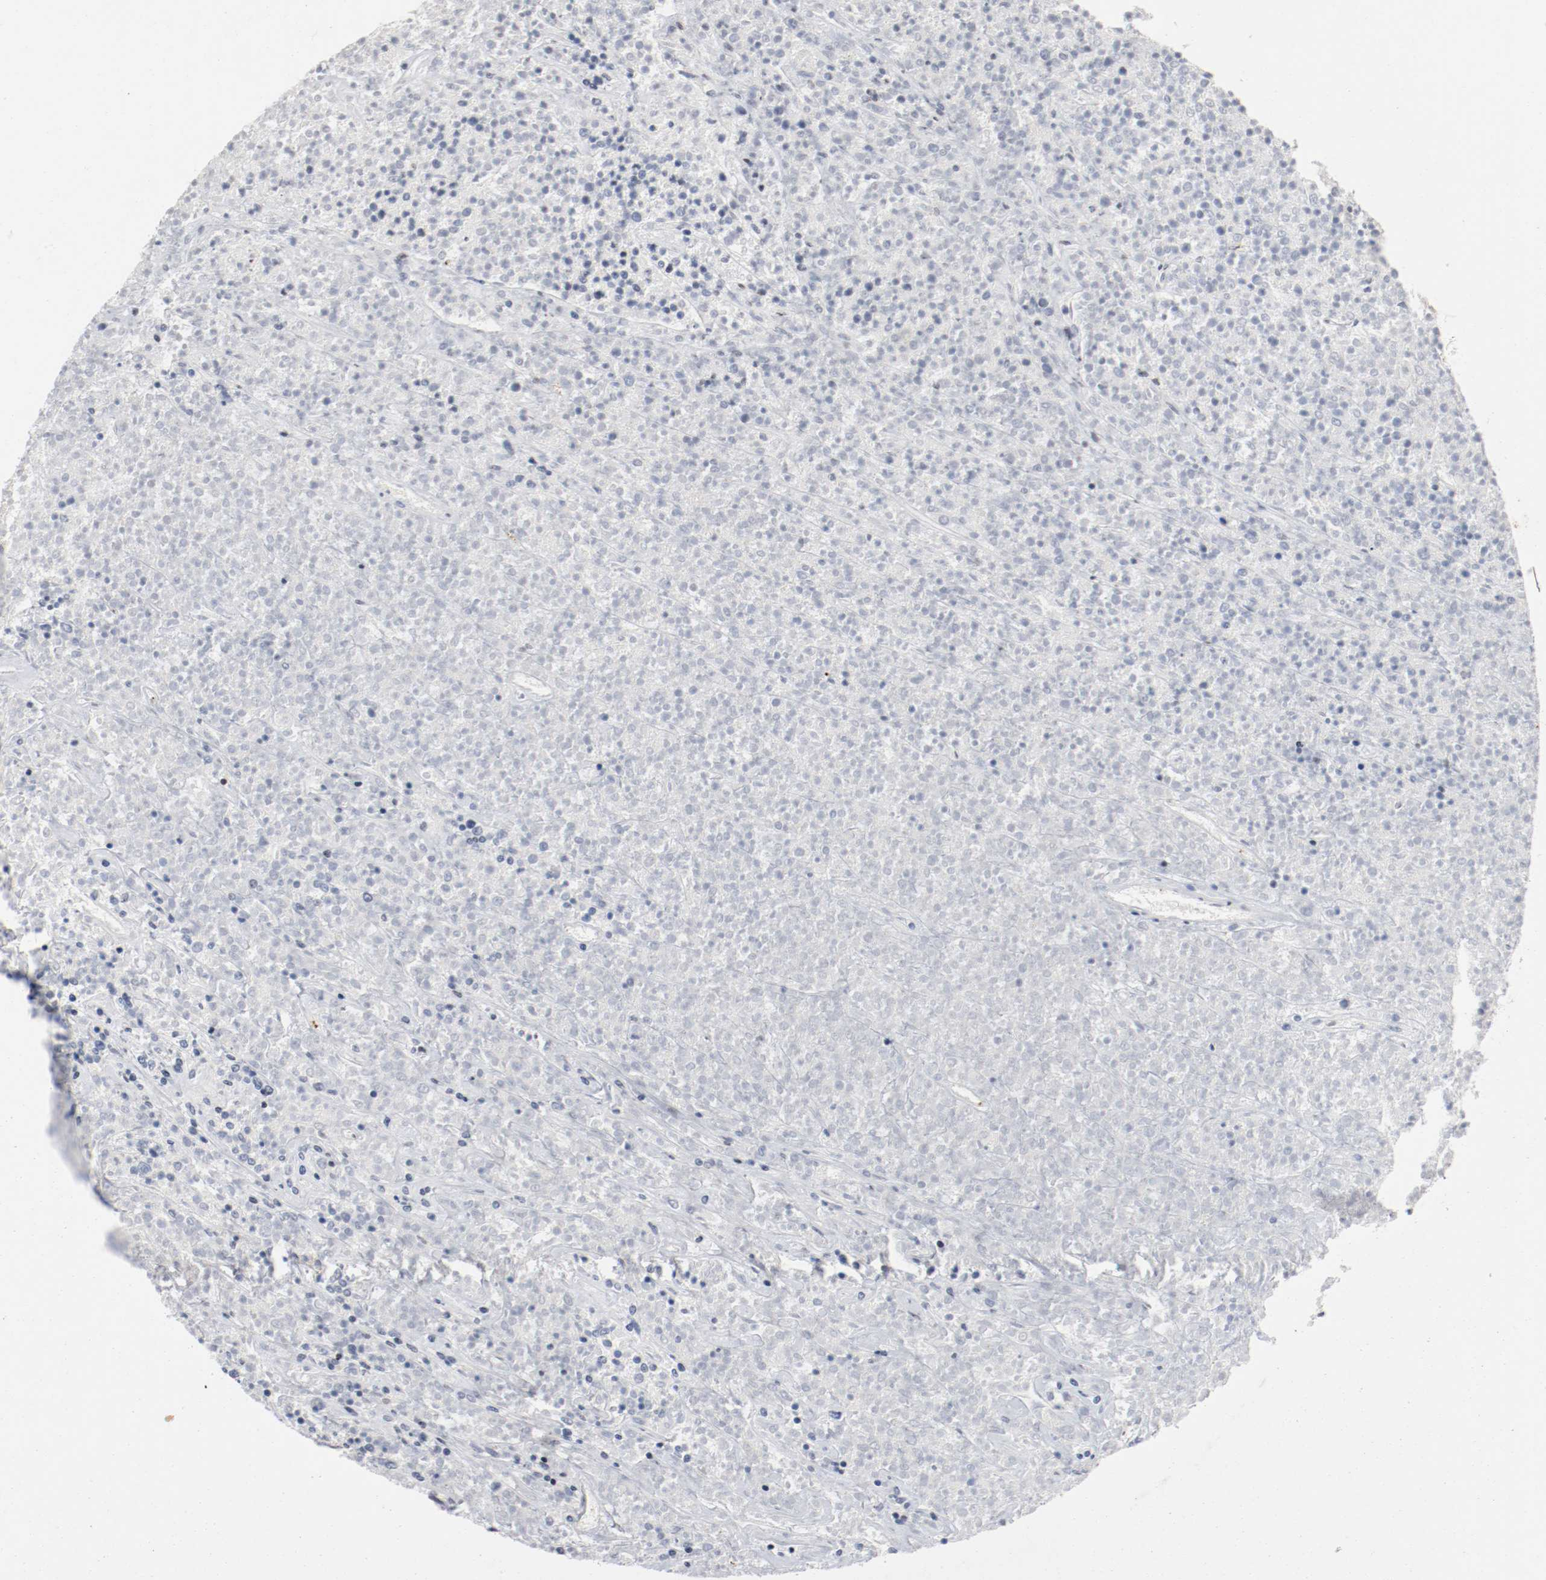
{"staining": {"intensity": "negative", "quantity": "none", "location": "none"}, "tissue": "lymphoma", "cell_type": "Tumor cells", "image_type": "cancer", "snomed": [{"axis": "morphology", "description": "Malignant lymphoma, non-Hodgkin's type, High grade"}, {"axis": "topography", "description": "Lymph node"}], "caption": "Immunohistochemical staining of human lymphoma displays no significant staining in tumor cells.", "gene": "PIM1", "patient": {"sex": "female", "age": 73}}